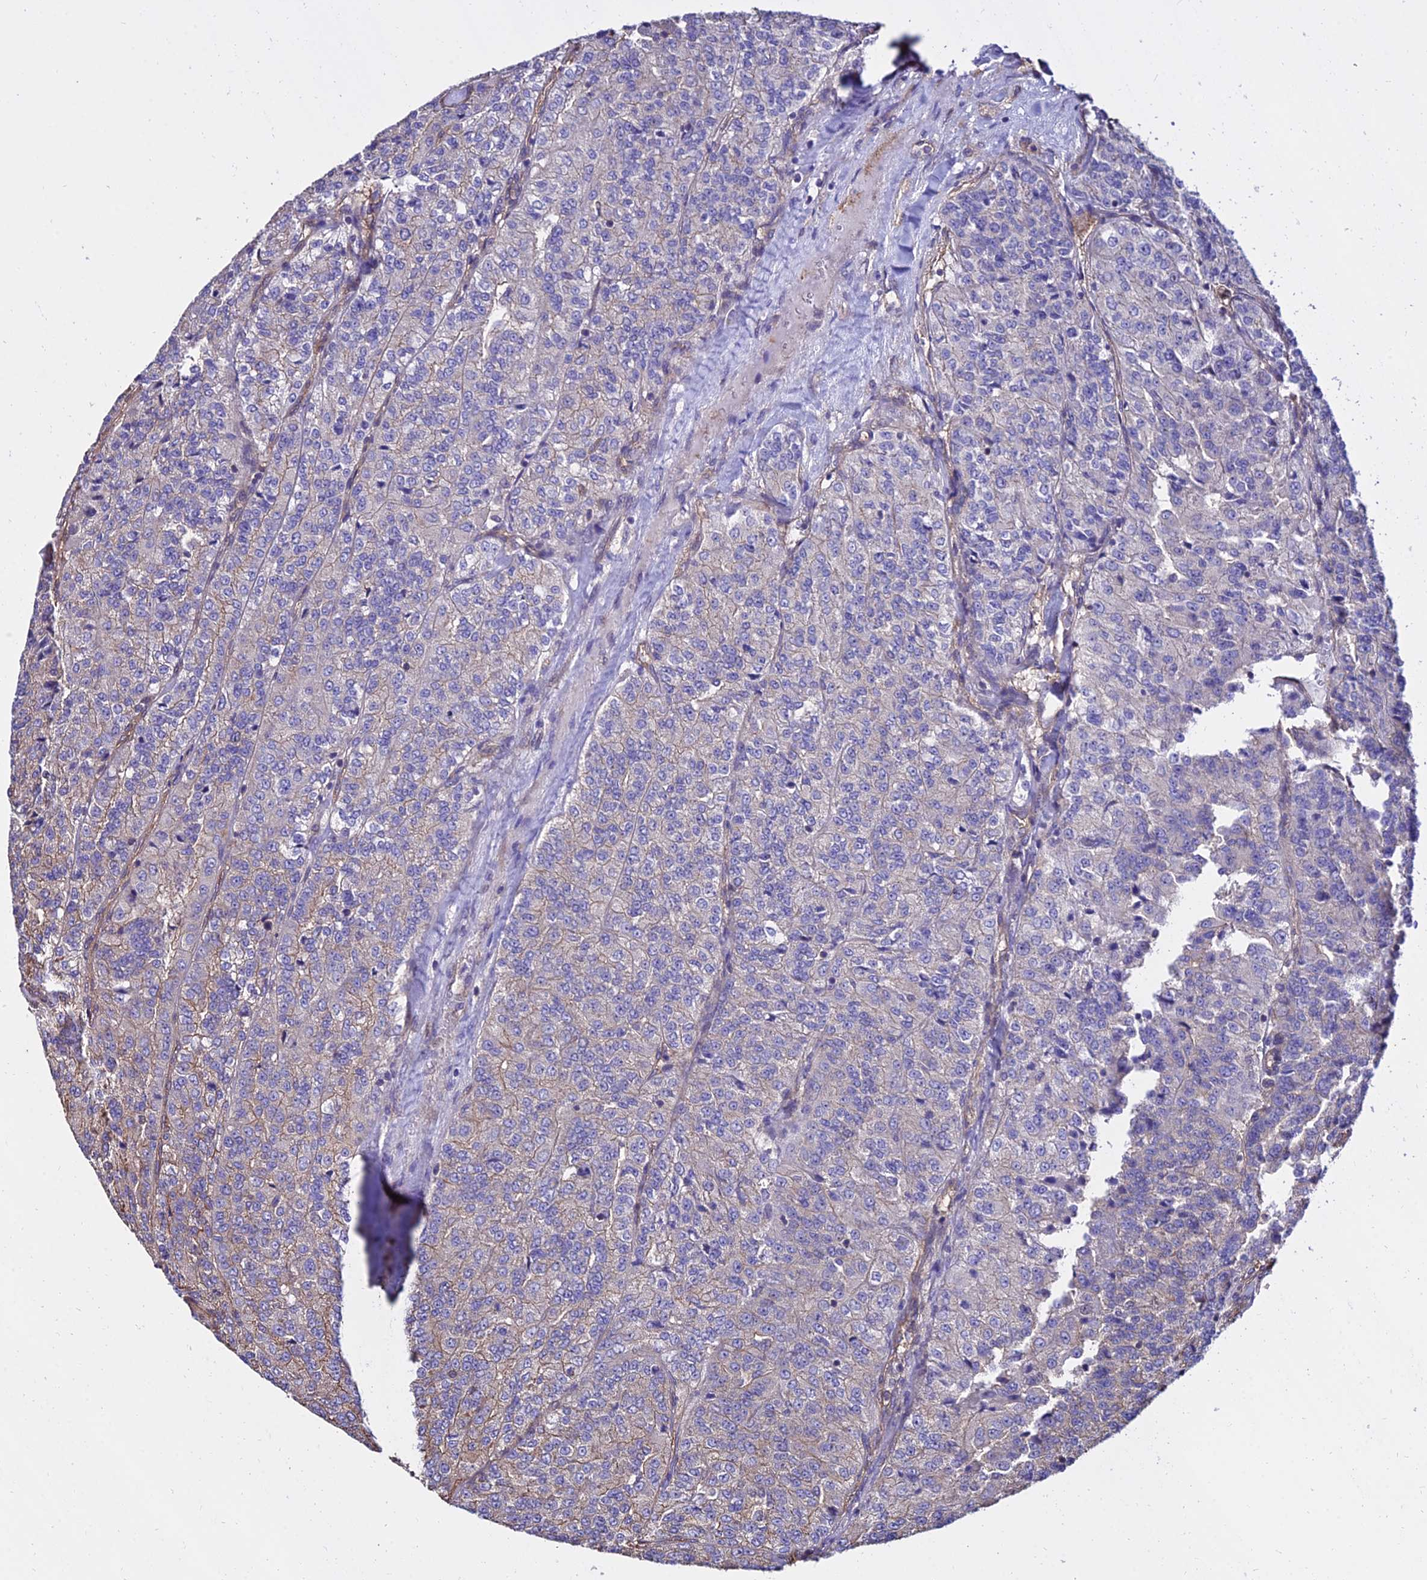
{"staining": {"intensity": "negative", "quantity": "none", "location": "none"}, "tissue": "renal cancer", "cell_type": "Tumor cells", "image_type": "cancer", "snomed": [{"axis": "morphology", "description": "Adenocarcinoma, NOS"}, {"axis": "topography", "description": "Kidney"}], "caption": "The immunohistochemistry photomicrograph has no significant positivity in tumor cells of renal adenocarcinoma tissue. (Immunohistochemistry, brightfield microscopy, high magnification).", "gene": "CALM2", "patient": {"sex": "female", "age": 63}}